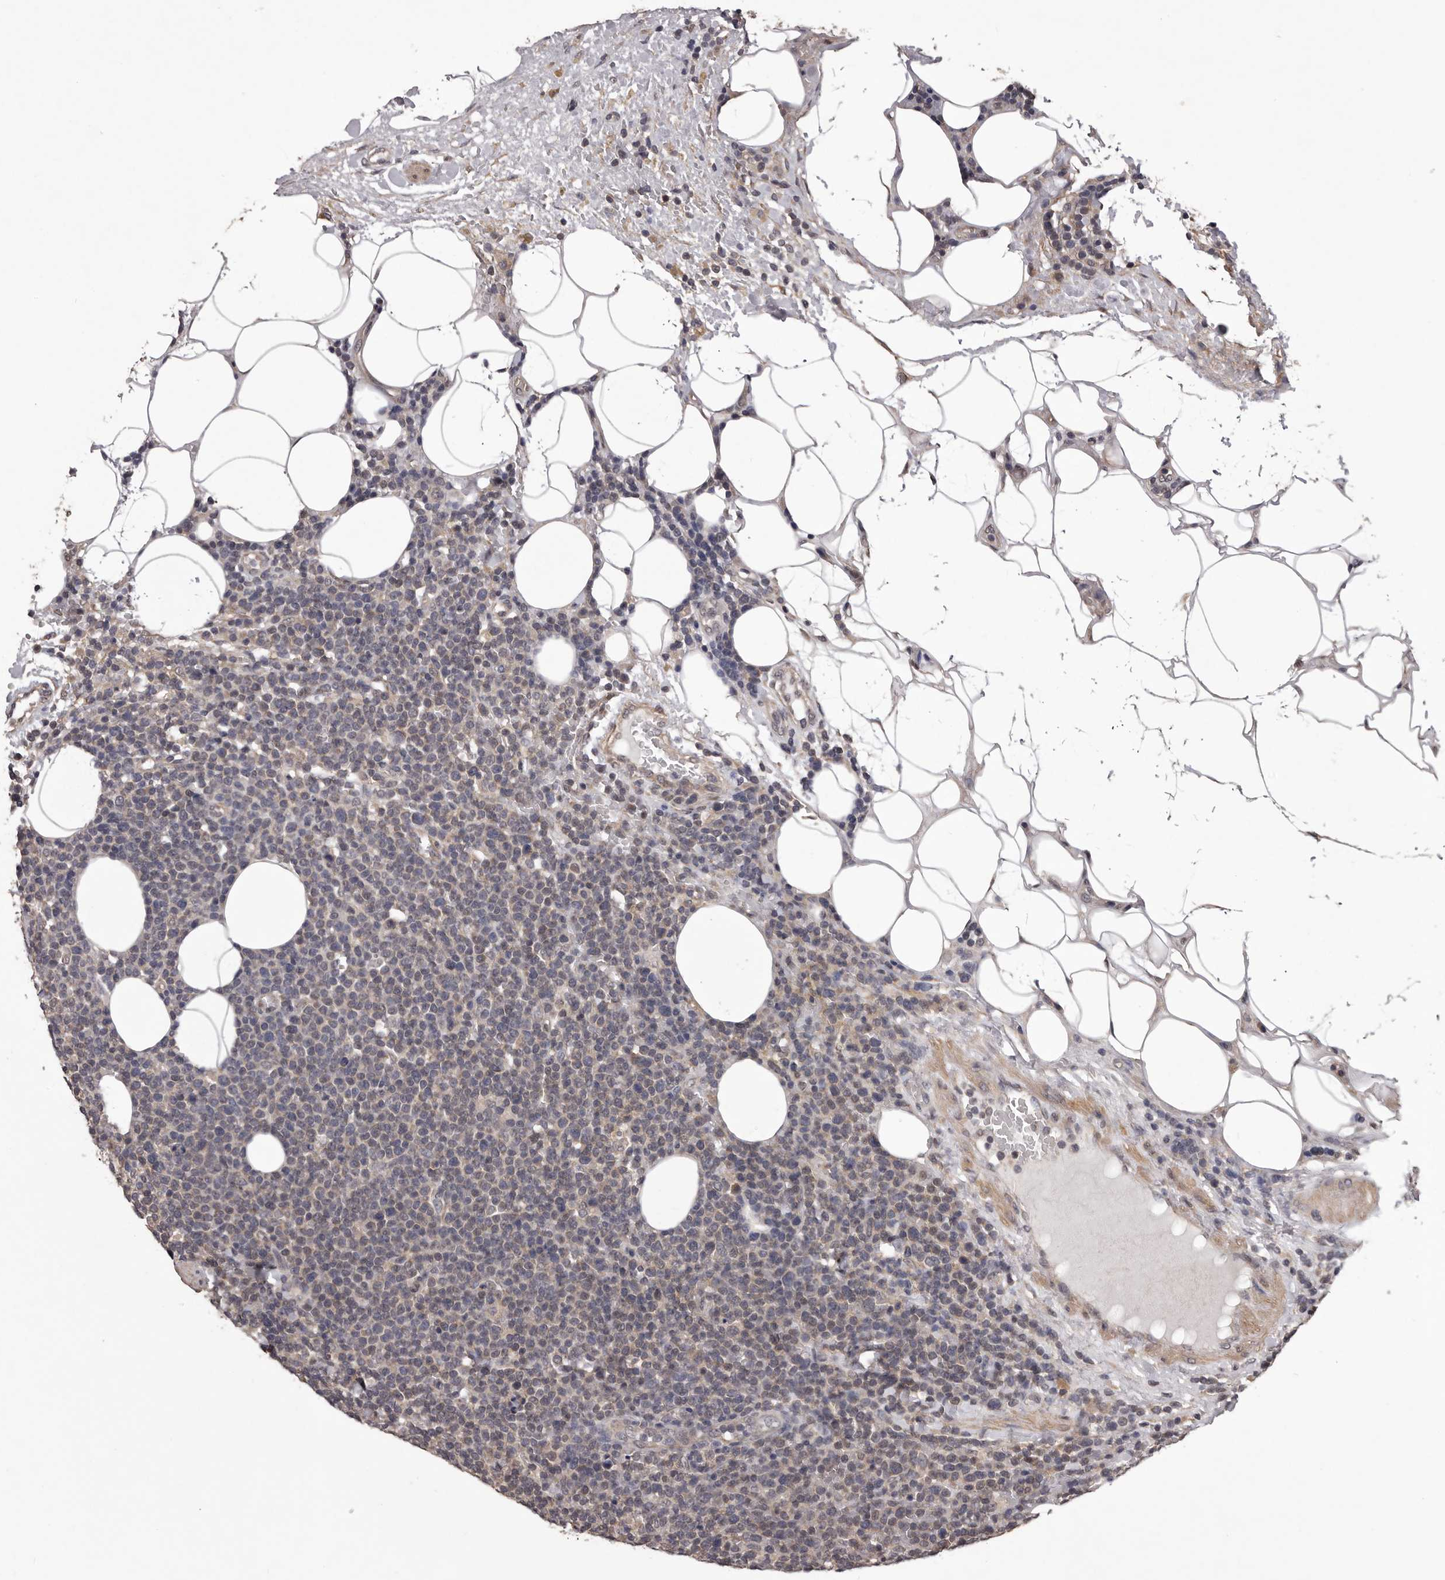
{"staining": {"intensity": "weak", "quantity": "<25%", "location": "cytoplasmic/membranous"}, "tissue": "lymphoma", "cell_type": "Tumor cells", "image_type": "cancer", "snomed": [{"axis": "morphology", "description": "Malignant lymphoma, non-Hodgkin's type, High grade"}, {"axis": "topography", "description": "Lymph node"}], "caption": "Protein analysis of high-grade malignant lymphoma, non-Hodgkin's type exhibits no significant staining in tumor cells.", "gene": "CELF3", "patient": {"sex": "male", "age": 61}}